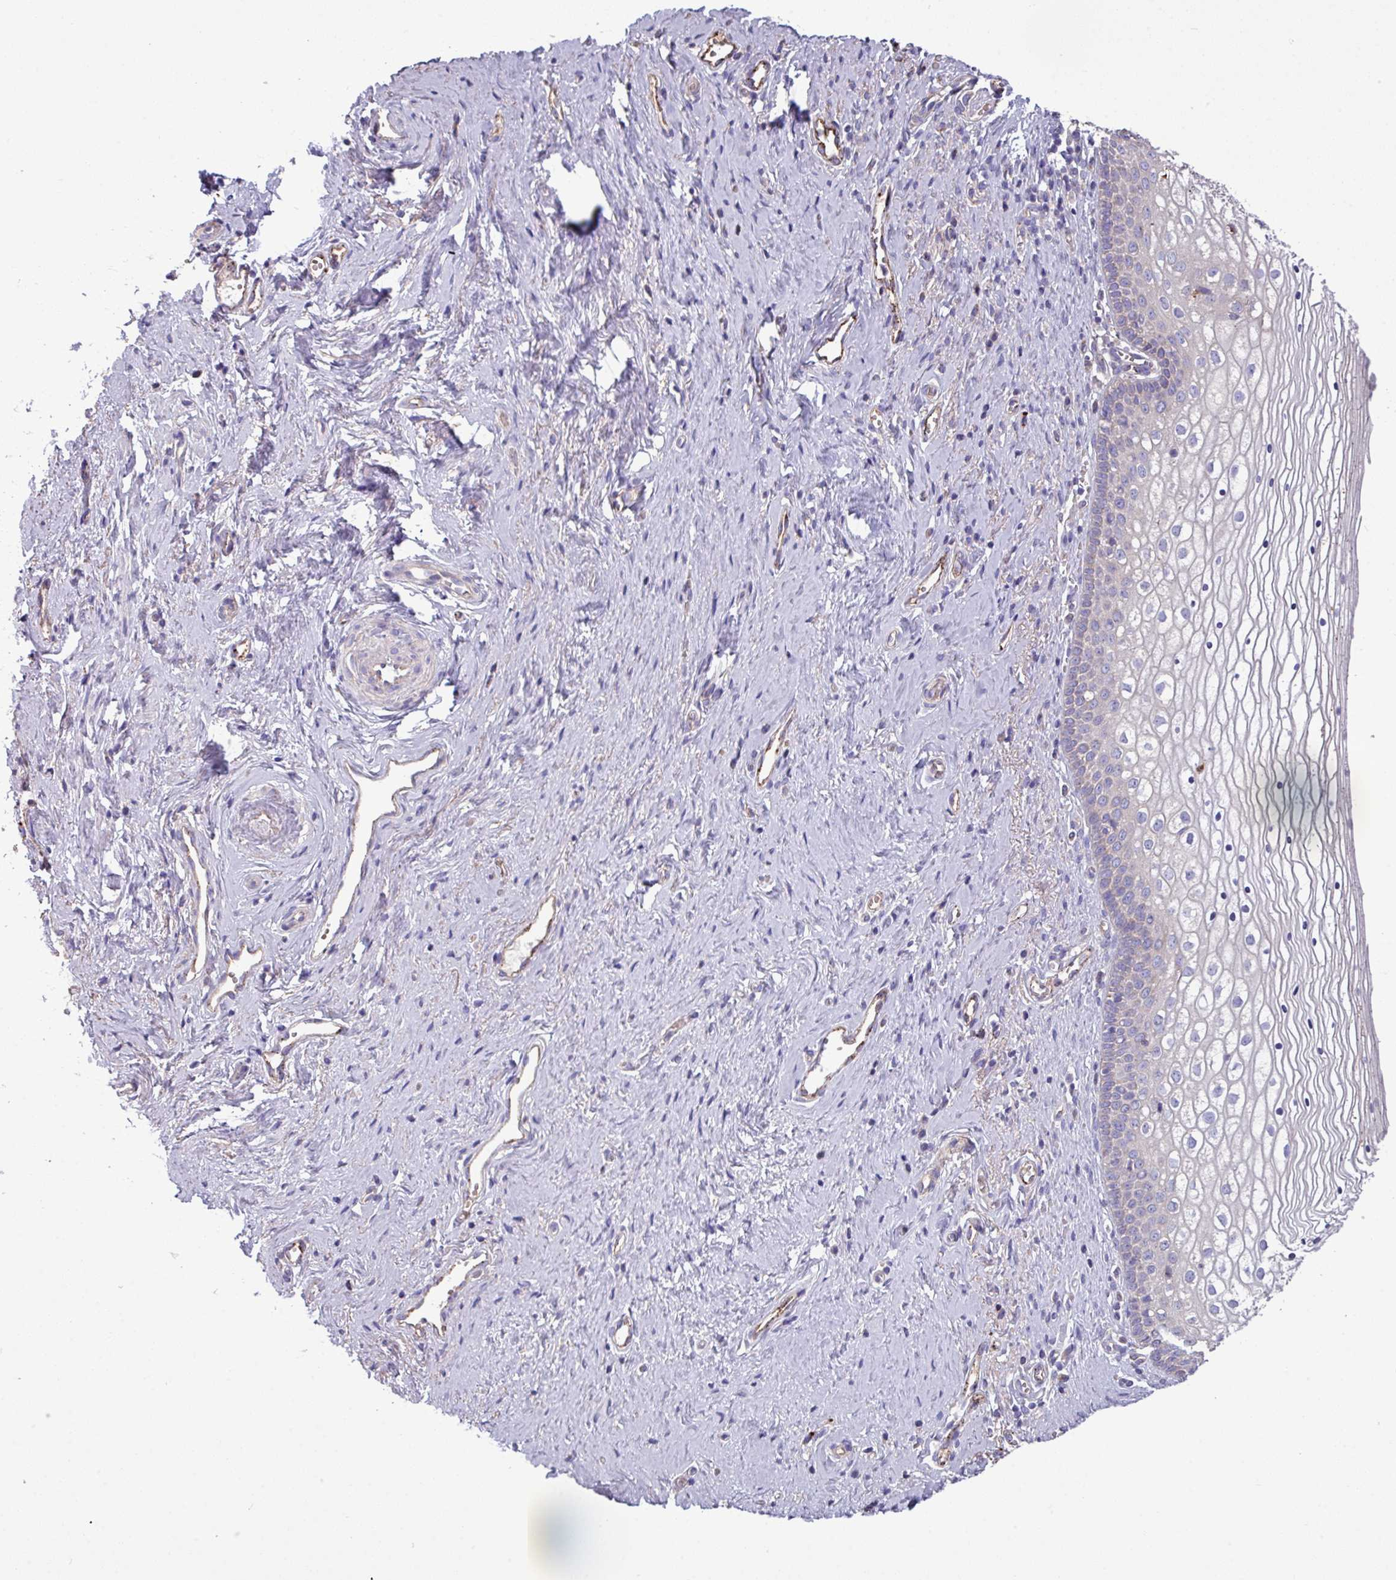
{"staining": {"intensity": "negative", "quantity": "none", "location": "none"}, "tissue": "vagina", "cell_type": "Squamous epithelial cells", "image_type": "normal", "snomed": [{"axis": "morphology", "description": "Normal tissue, NOS"}, {"axis": "topography", "description": "Vagina"}], "caption": "Squamous epithelial cells show no significant staining in normal vagina. Brightfield microscopy of IHC stained with DAB (brown) and hematoxylin (blue), captured at high magnification.", "gene": "PPM1J", "patient": {"sex": "female", "age": 59}}